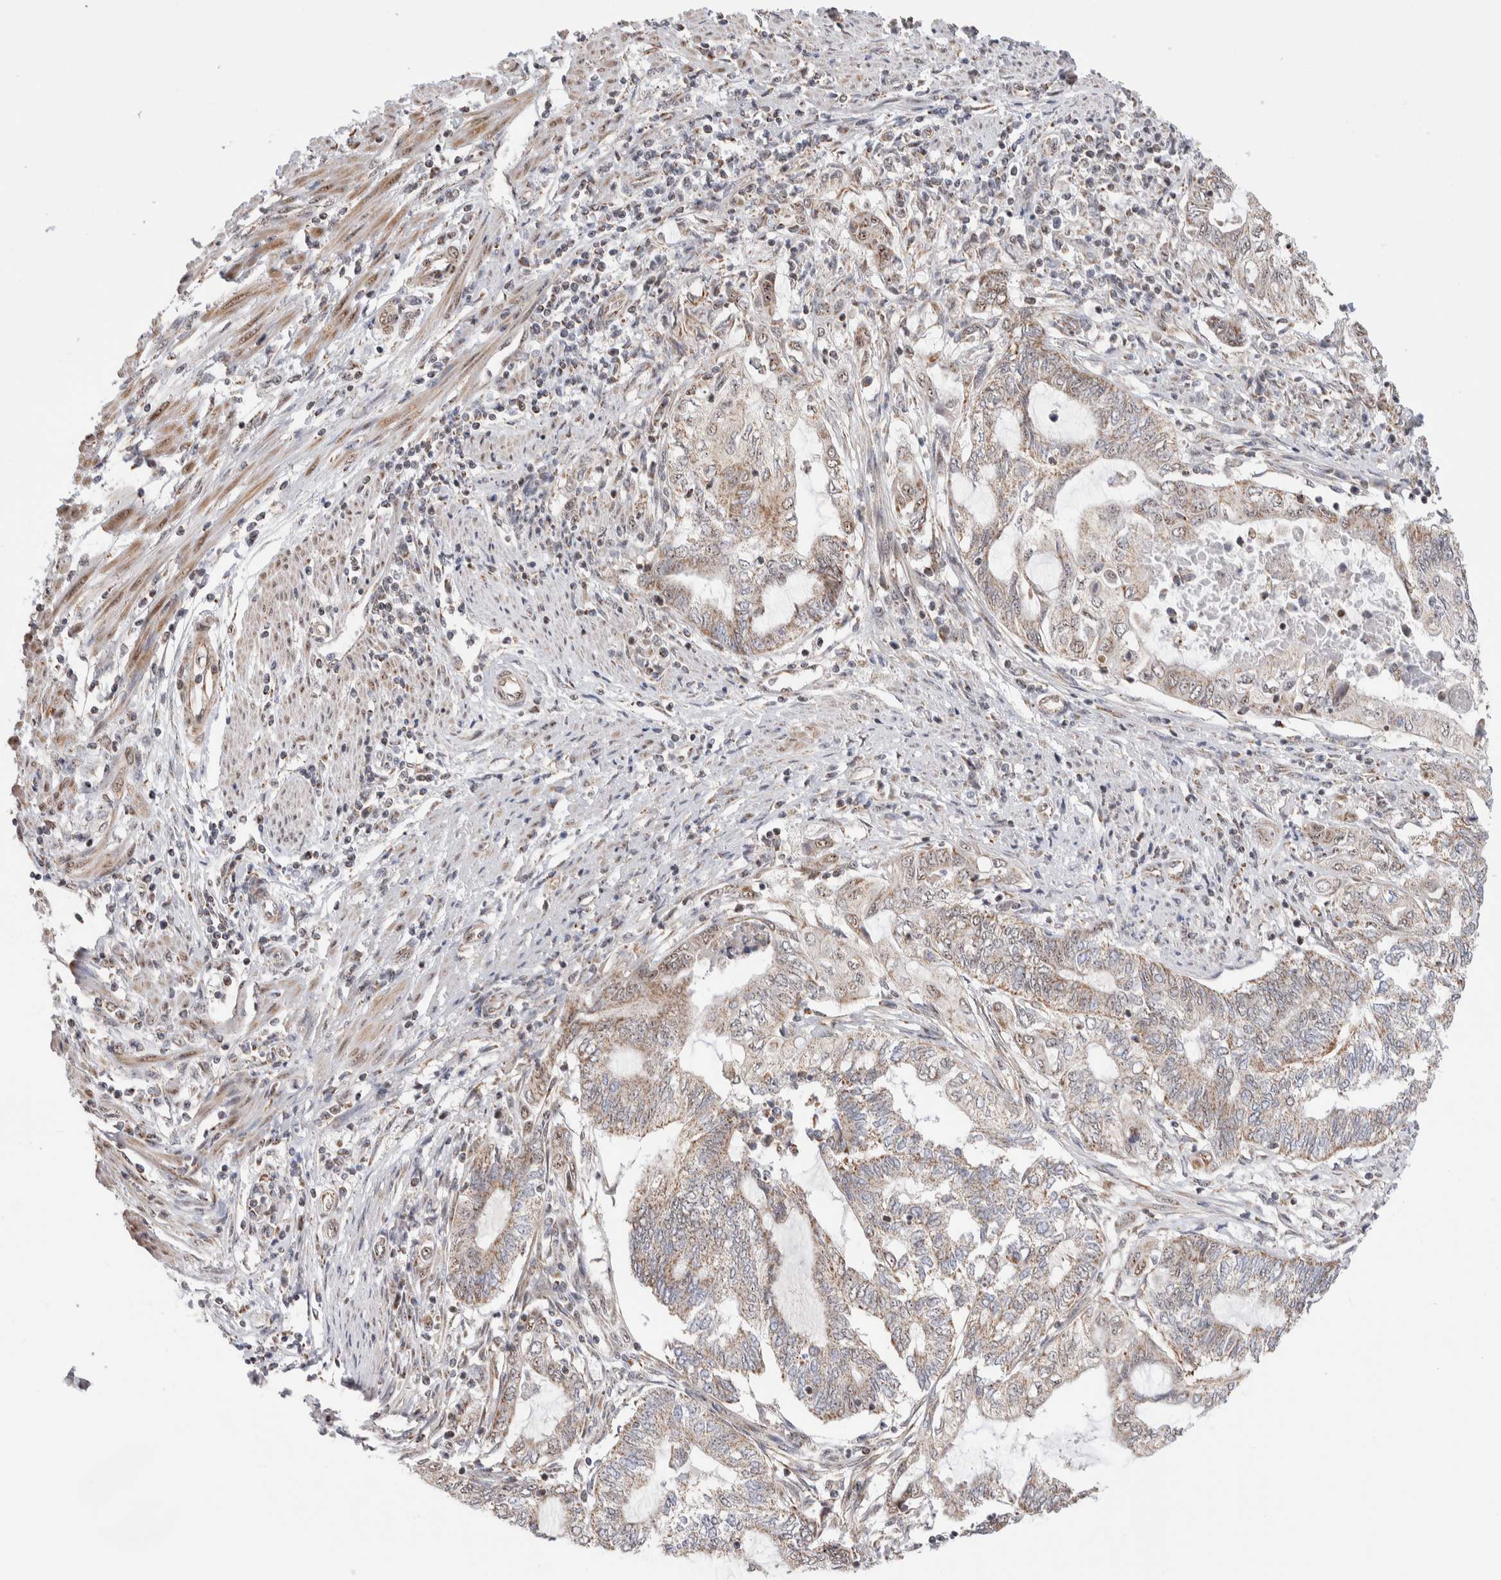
{"staining": {"intensity": "moderate", "quantity": "25%-75%", "location": "cytoplasmic/membranous"}, "tissue": "endometrial cancer", "cell_type": "Tumor cells", "image_type": "cancer", "snomed": [{"axis": "morphology", "description": "Adenocarcinoma, NOS"}, {"axis": "topography", "description": "Uterus"}, {"axis": "topography", "description": "Endometrium"}], "caption": "The histopathology image reveals immunohistochemical staining of endometrial cancer. There is moderate cytoplasmic/membranous expression is identified in about 25%-75% of tumor cells.", "gene": "ZNF695", "patient": {"sex": "female", "age": 70}}